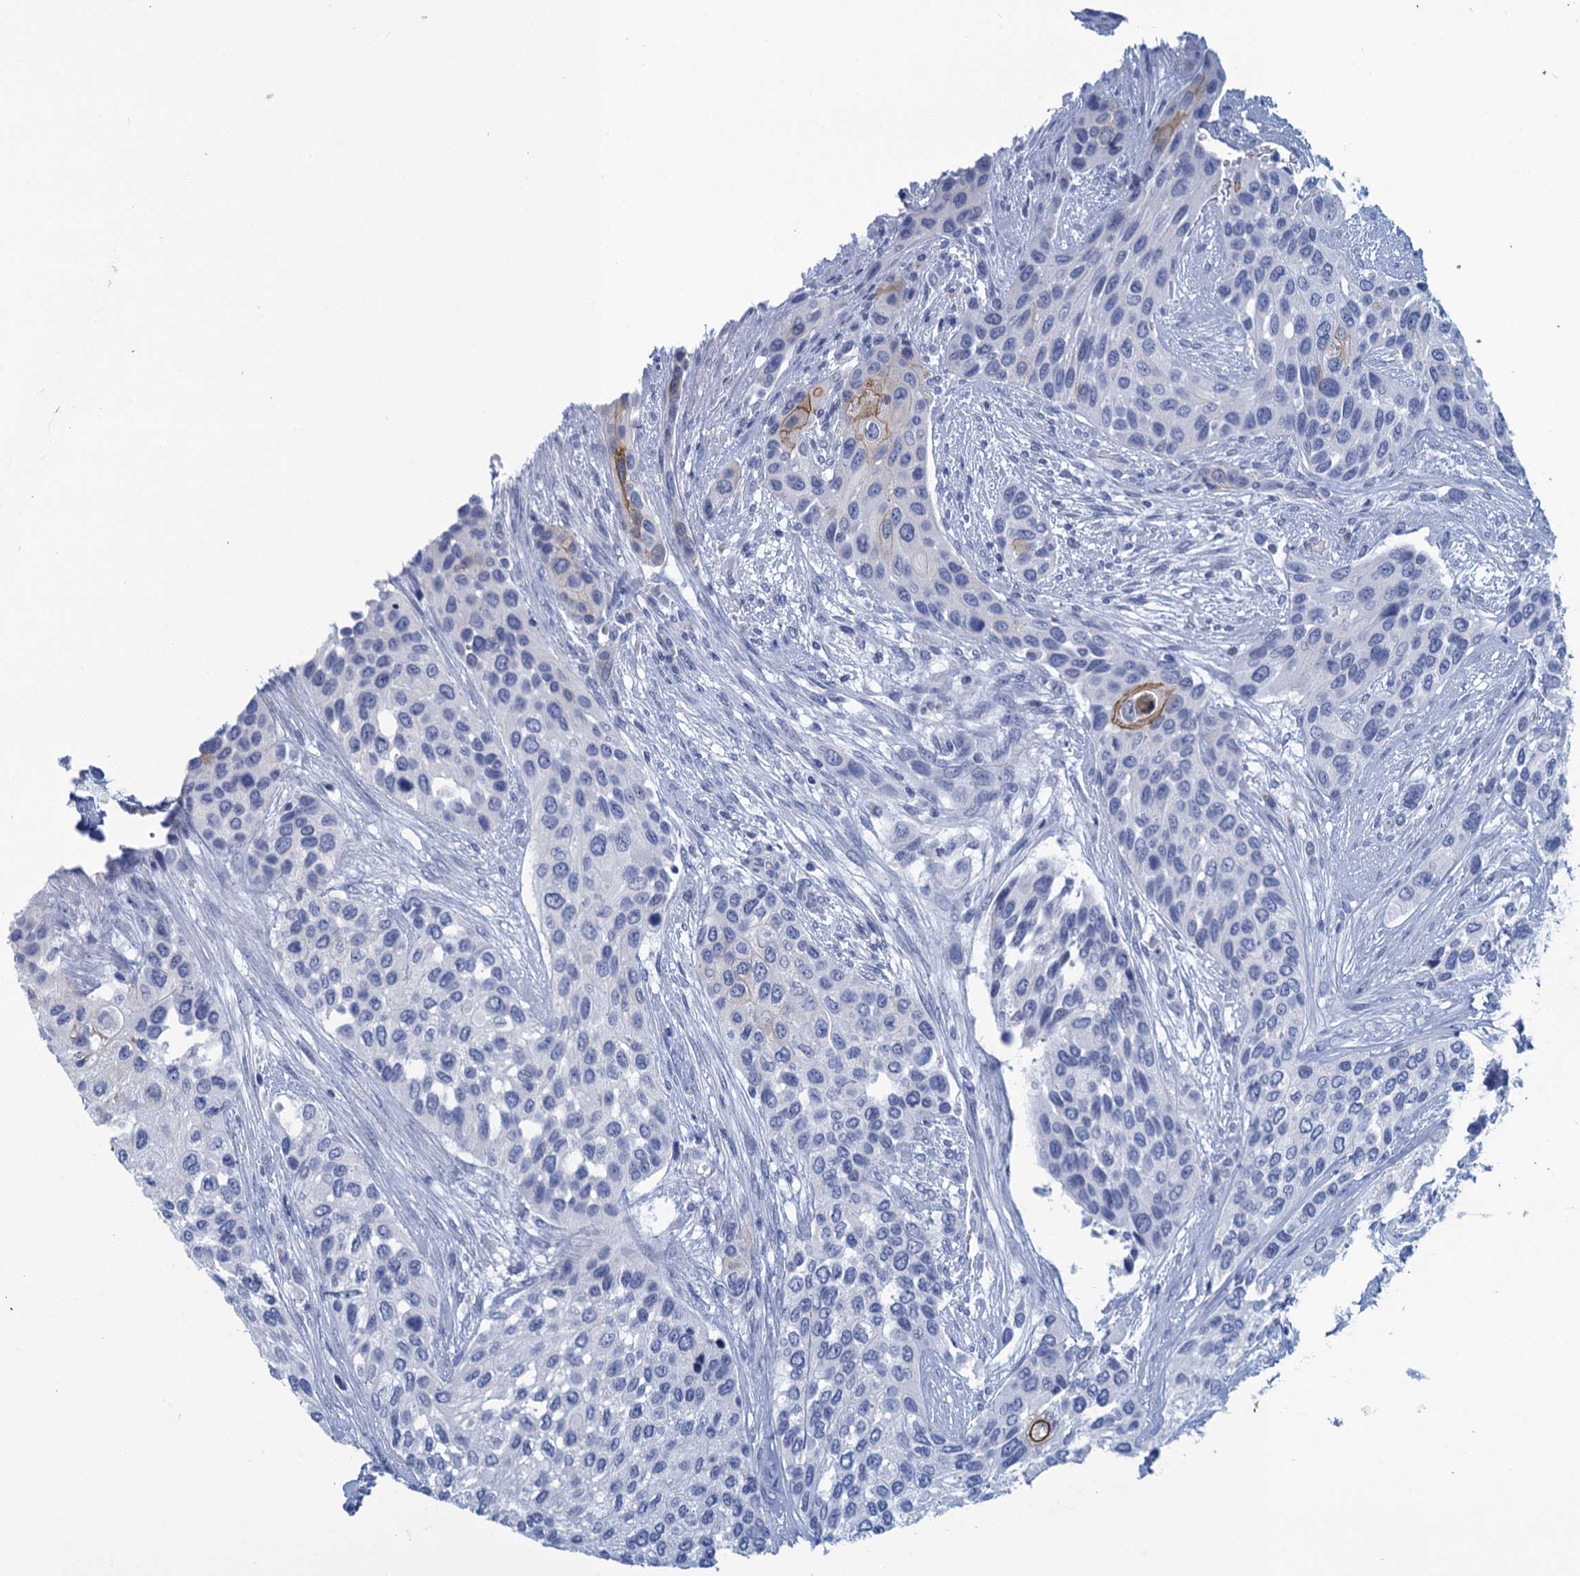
{"staining": {"intensity": "strong", "quantity": "<25%", "location": "cytoplasmic/membranous"}, "tissue": "urothelial cancer", "cell_type": "Tumor cells", "image_type": "cancer", "snomed": [{"axis": "morphology", "description": "Normal tissue, NOS"}, {"axis": "morphology", "description": "Urothelial carcinoma, High grade"}, {"axis": "topography", "description": "Vascular tissue"}, {"axis": "topography", "description": "Urinary bladder"}], "caption": "Protein expression analysis of urothelial cancer reveals strong cytoplasmic/membranous expression in about <25% of tumor cells. The protein of interest is shown in brown color, while the nuclei are stained blue.", "gene": "SCEL", "patient": {"sex": "female", "age": 56}}